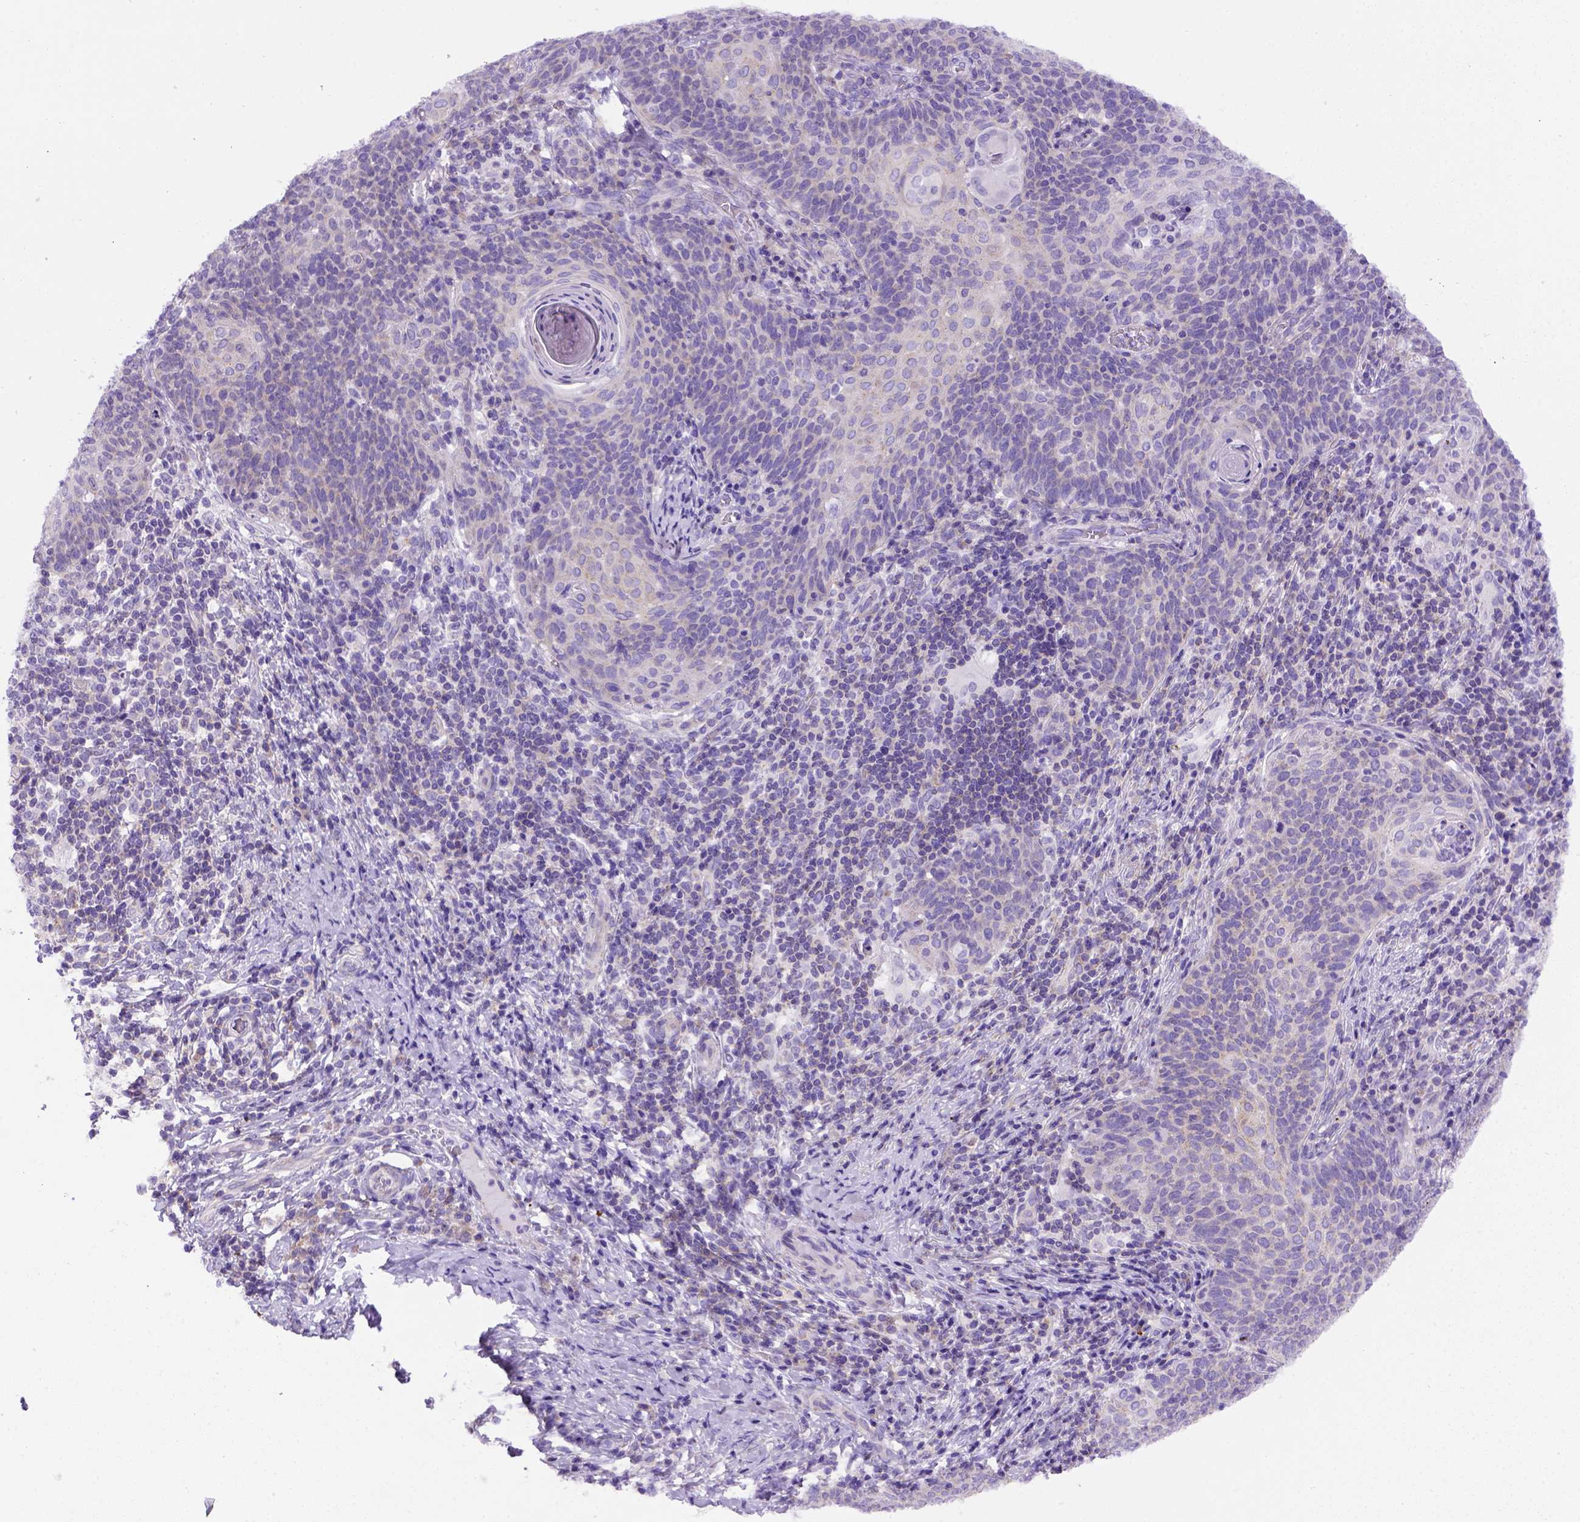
{"staining": {"intensity": "weak", "quantity": ">75%", "location": "cytoplasmic/membranous"}, "tissue": "cervical cancer", "cell_type": "Tumor cells", "image_type": "cancer", "snomed": [{"axis": "morphology", "description": "Normal tissue, NOS"}, {"axis": "morphology", "description": "Squamous cell carcinoma, NOS"}, {"axis": "topography", "description": "Cervix"}], "caption": "Immunohistochemistry histopathology image of human cervical cancer stained for a protein (brown), which exhibits low levels of weak cytoplasmic/membranous positivity in about >75% of tumor cells.", "gene": "FOXI1", "patient": {"sex": "female", "age": 39}}